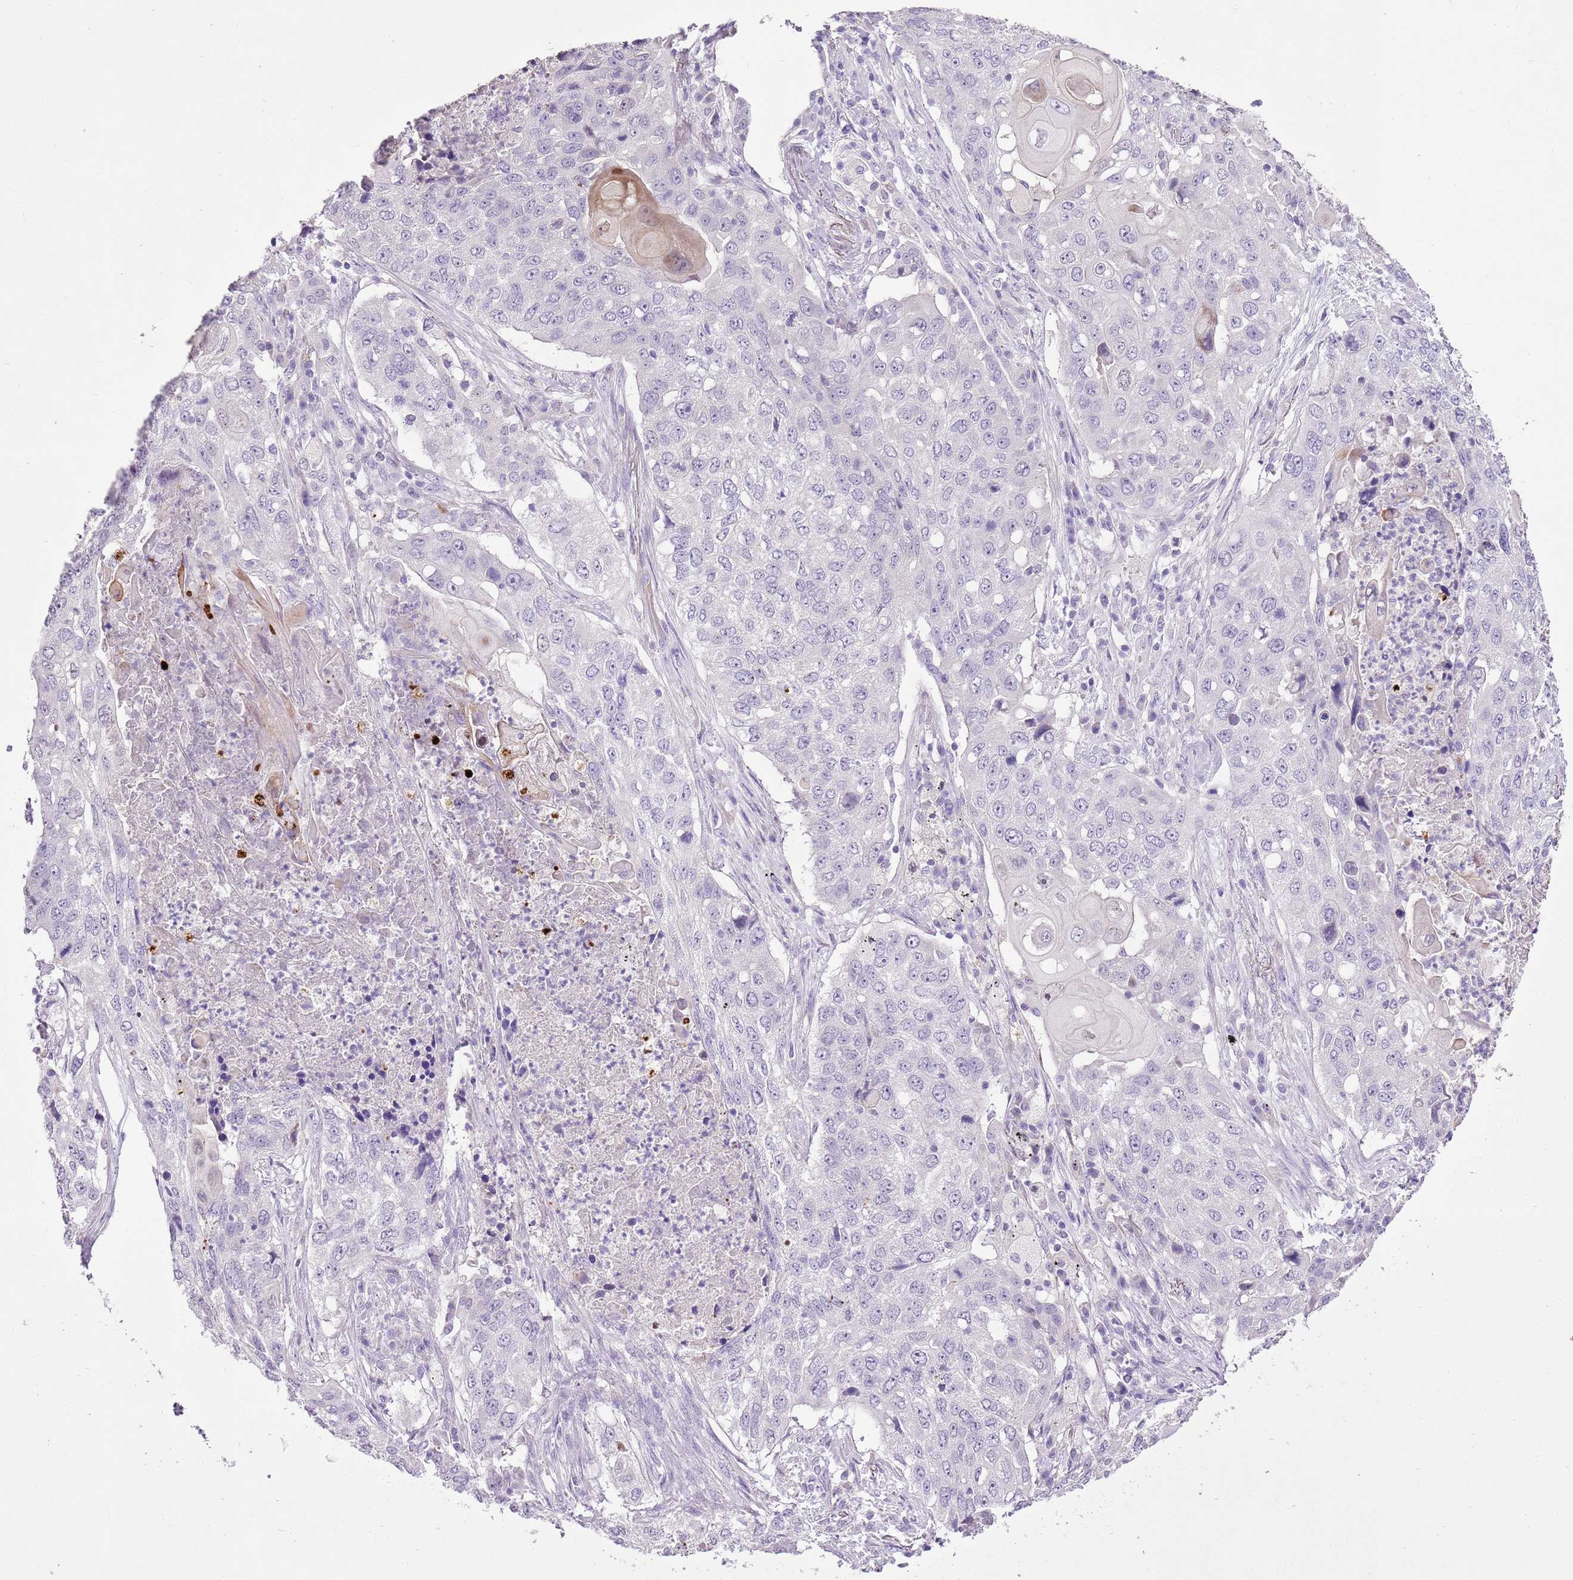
{"staining": {"intensity": "negative", "quantity": "none", "location": "none"}, "tissue": "lung cancer", "cell_type": "Tumor cells", "image_type": "cancer", "snomed": [{"axis": "morphology", "description": "Squamous cell carcinoma, NOS"}, {"axis": "topography", "description": "Lung"}], "caption": "Lung cancer (squamous cell carcinoma) was stained to show a protein in brown. There is no significant positivity in tumor cells.", "gene": "XPO7", "patient": {"sex": "female", "age": 63}}